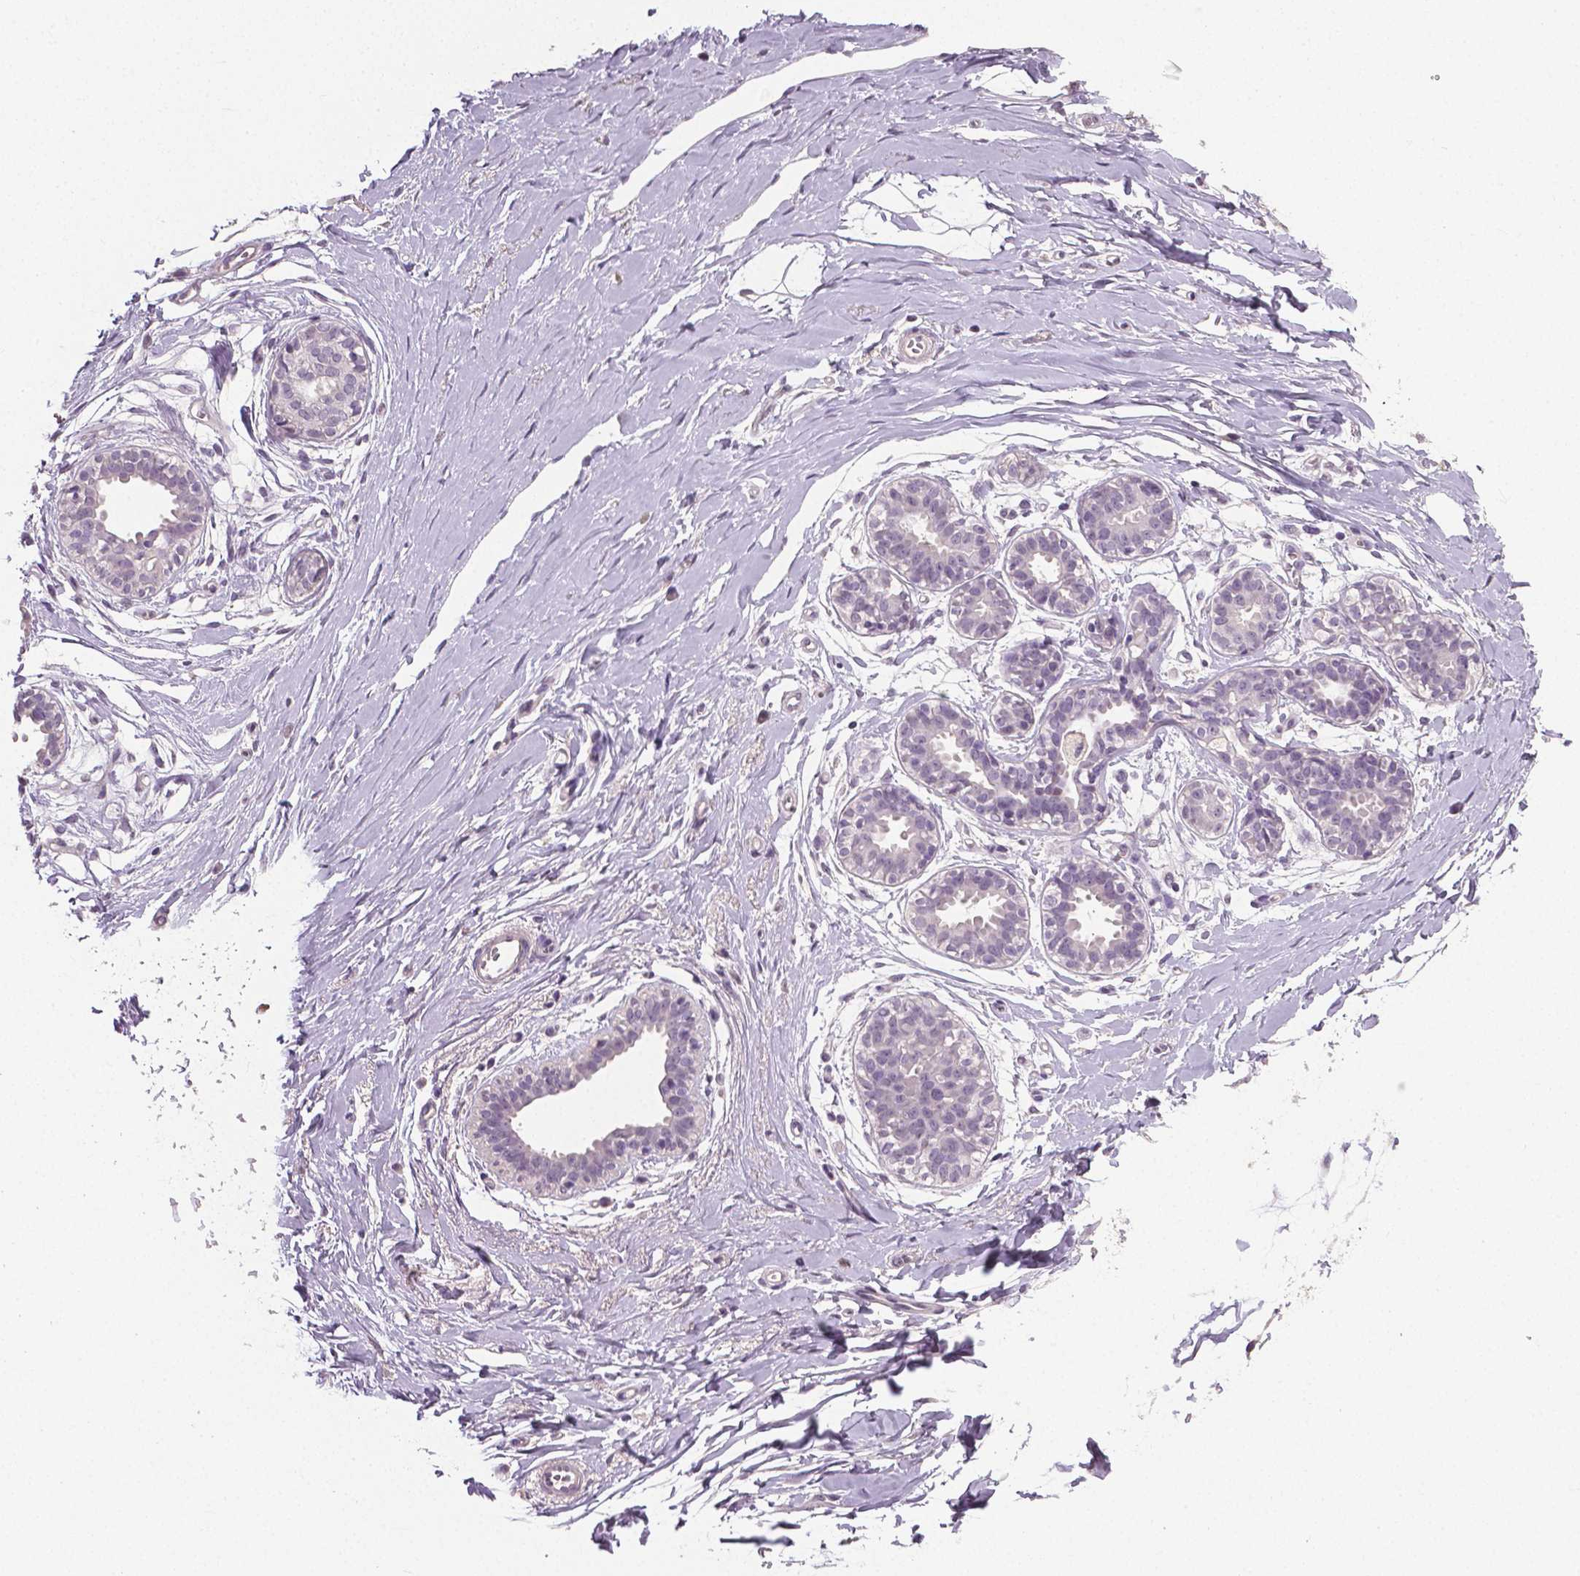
{"staining": {"intensity": "negative", "quantity": "none", "location": "none"}, "tissue": "breast", "cell_type": "Adipocytes", "image_type": "normal", "snomed": [{"axis": "morphology", "description": "Normal tissue, NOS"}, {"axis": "topography", "description": "Breast"}], "caption": "IHC histopathology image of unremarkable breast: breast stained with DAB (3,3'-diaminobenzidine) exhibits no significant protein positivity in adipocytes.", "gene": "NECAB1", "patient": {"sex": "female", "age": 49}}